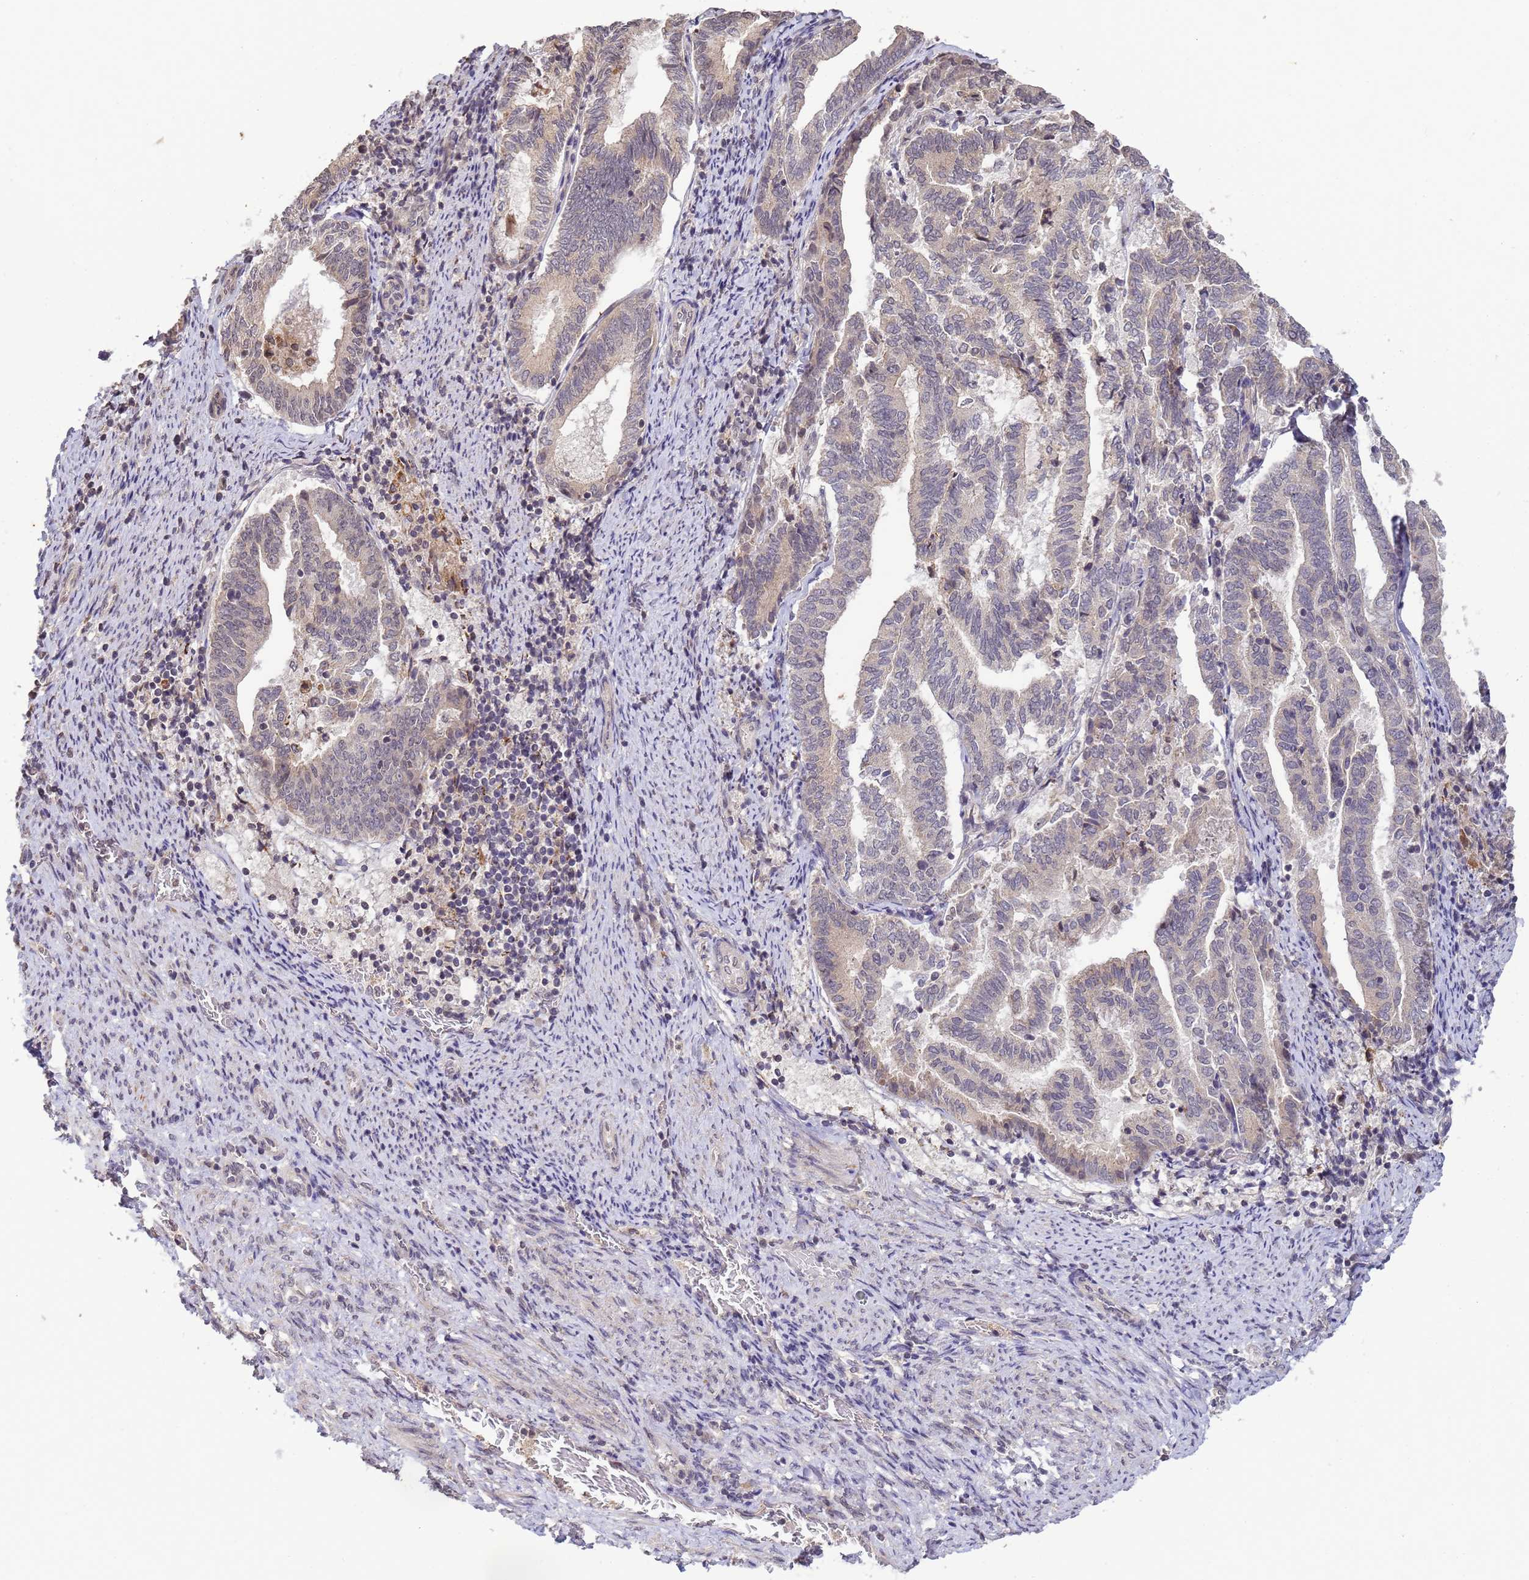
{"staining": {"intensity": "negative", "quantity": "none", "location": "none"}, "tissue": "endometrial cancer", "cell_type": "Tumor cells", "image_type": "cancer", "snomed": [{"axis": "morphology", "description": "Adenocarcinoma, NOS"}, {"axis": "topography", "description": "Endometrium"}], "caption": "A histopathology image of human adenocarcinoma (endometrial) is negative for staining in tumor cells. The staining was performed using DAB (3,3'-diaminobenzidine) to visualize the protein expression in brown, while the nuclei were stained in blue with hematoxylin (Magnification: 20x).", "gene": "MYL7", "patient": {"sex": "female", "age": 80}}